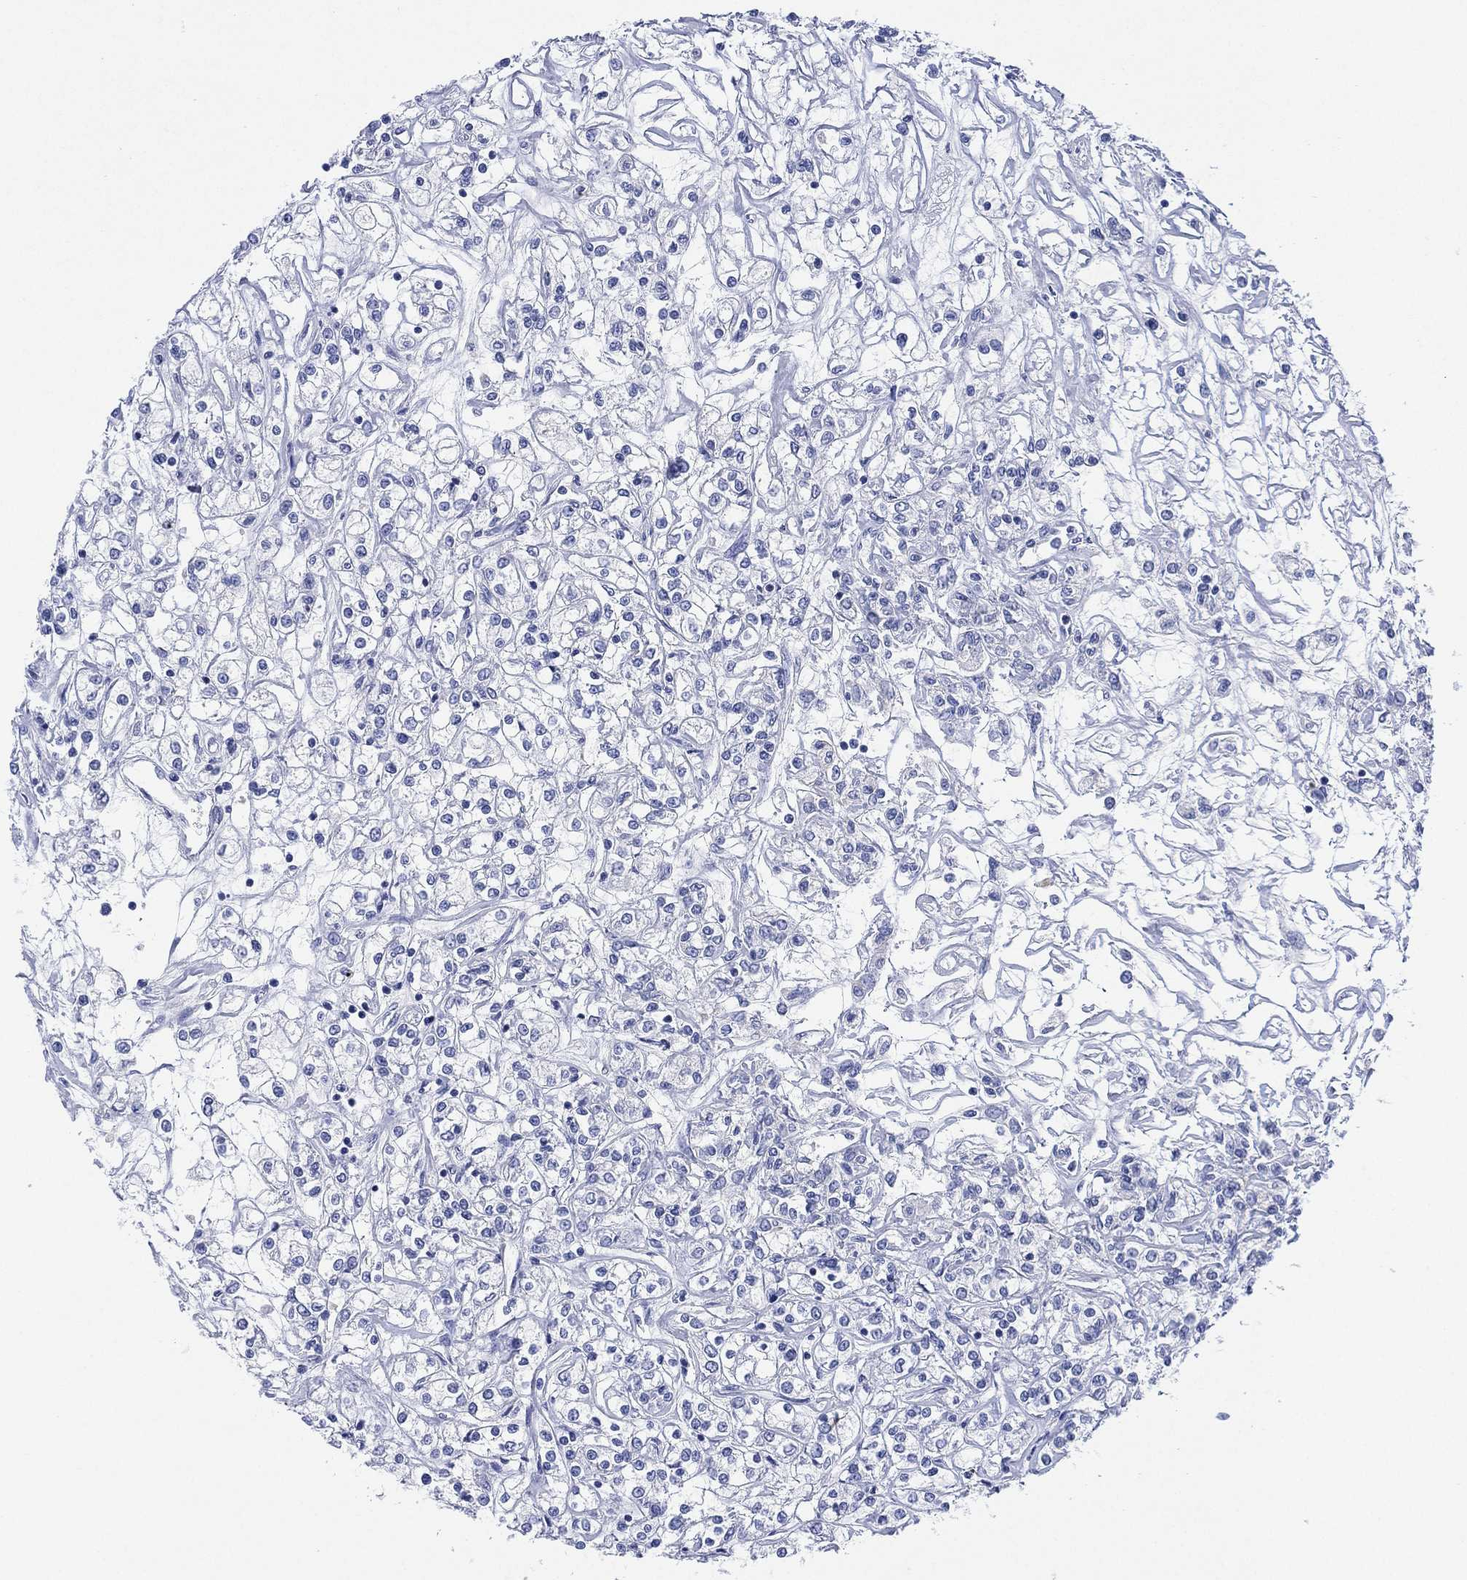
{"staining": {"intensity": "negative", "quantity": "none", "location": "none"}, "tissue": "renal cancer", "cell_type": "Tumor cells", "image_type": "cancer", "snomed": [{"axis": "morphology", "description": "Adenocarcinoma, NOS"}, {"axis": "topography", "description": "Kidney"}], "caption": "High magnification brightfield microscopy of renal cancer (adenocarcinoma) stained with DAB (3,3'-diaminobenzidine) (brown) and counterstained with hematoxylin (blue): tumor cells show no significant expression. (DAB immunohistochemistry (IHC) with hematoxylin counter stain).", "gene": "SLC9C2", "patient": {"sex": "female", "age": 59}}